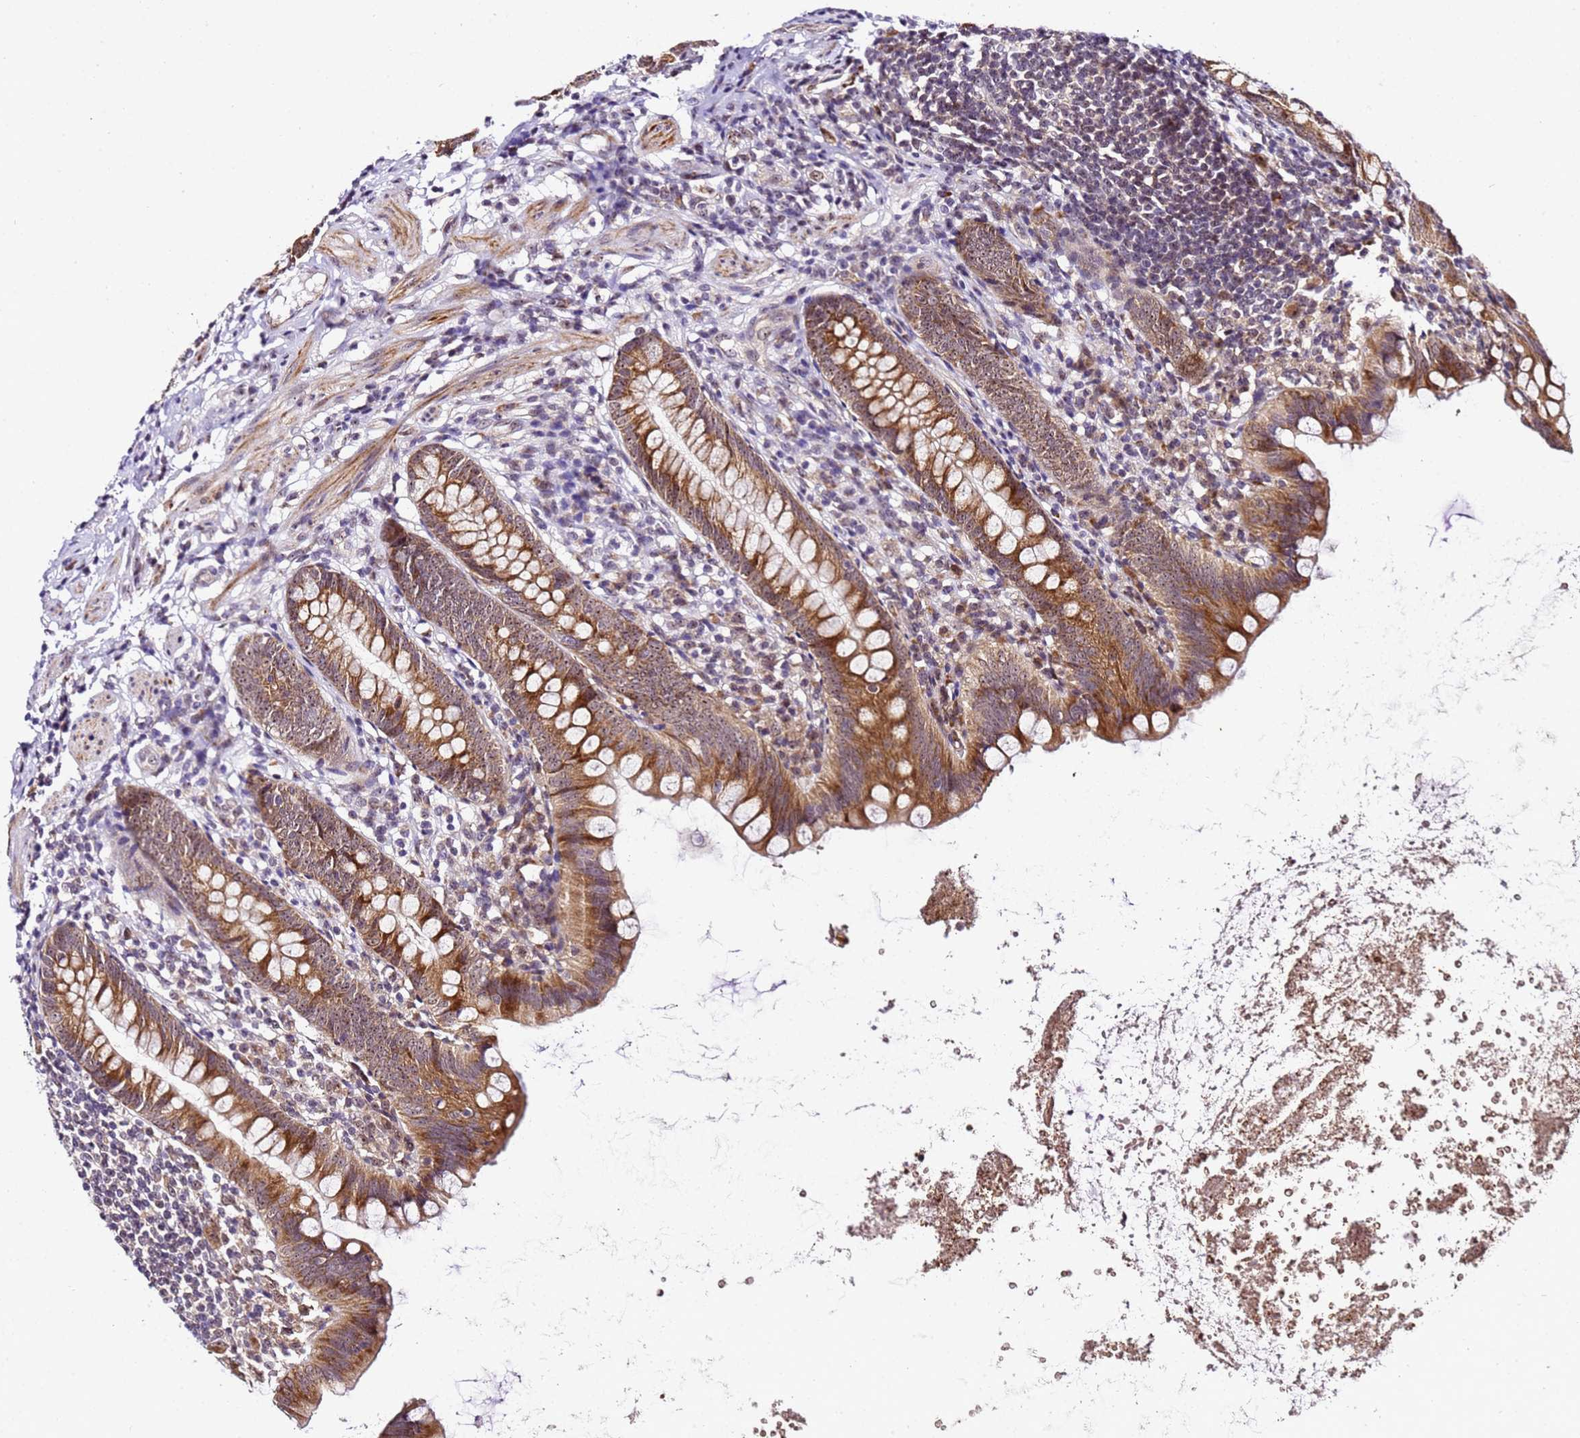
{"staining": {"intensity": "moderate", "quantity": ">75%", "location": "cytoplasmic/membranous,nuclear"}, "tissue": "appendix", "cell_type": "Glandular cells", "image_type": "normal", "snomed": [{"axis": "morphology", "description": "Normal tissue, NOS"}, {"axis": "topography", "description": "Appendix"}], "caption": "Appendix stained with a protein marker exhibits moderate staining in glandular cells.", "gene": "SLX4IP", "patient": {"sex": "female", "age": 62}}